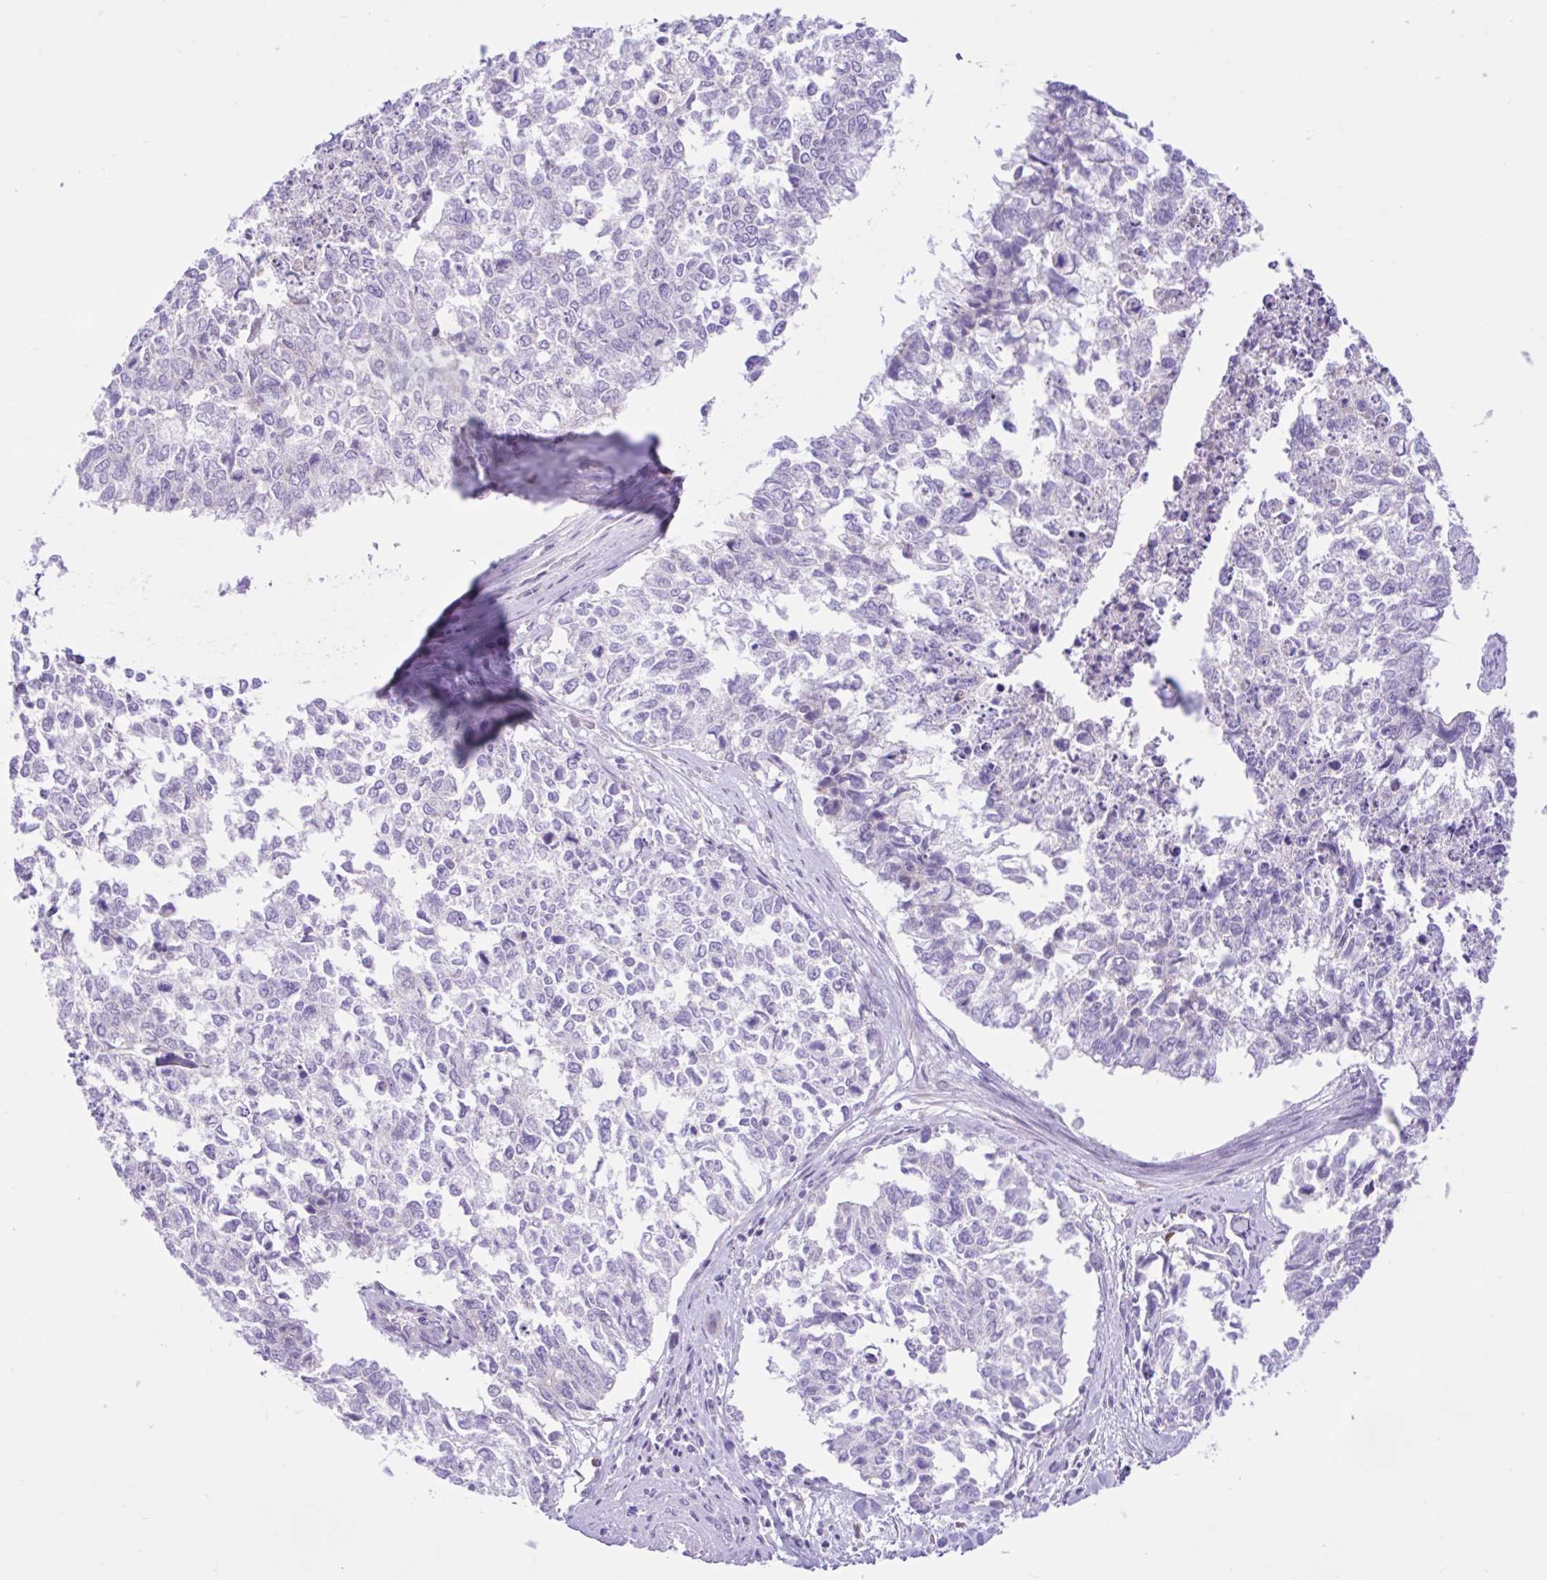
{"staining": {"intensity": "negative", "quantity": "none", "location": "none"}, "tissue": "cervical cancer", "cell_type": "Tumor cells", "image_type": "cancer", "snomed": [{"axis": "morphology", "description": "Adenocarcinoma, NOS"}, {"axis": "topography", "description": "Cervix"}], "caption": "Immunohistochemical staining of human cervical cancer (adenocarcinoma) exhibits no significant staining in tumor cells.", "gene": "ZNF101", "patient": {"sex": "female", "age": 63}}